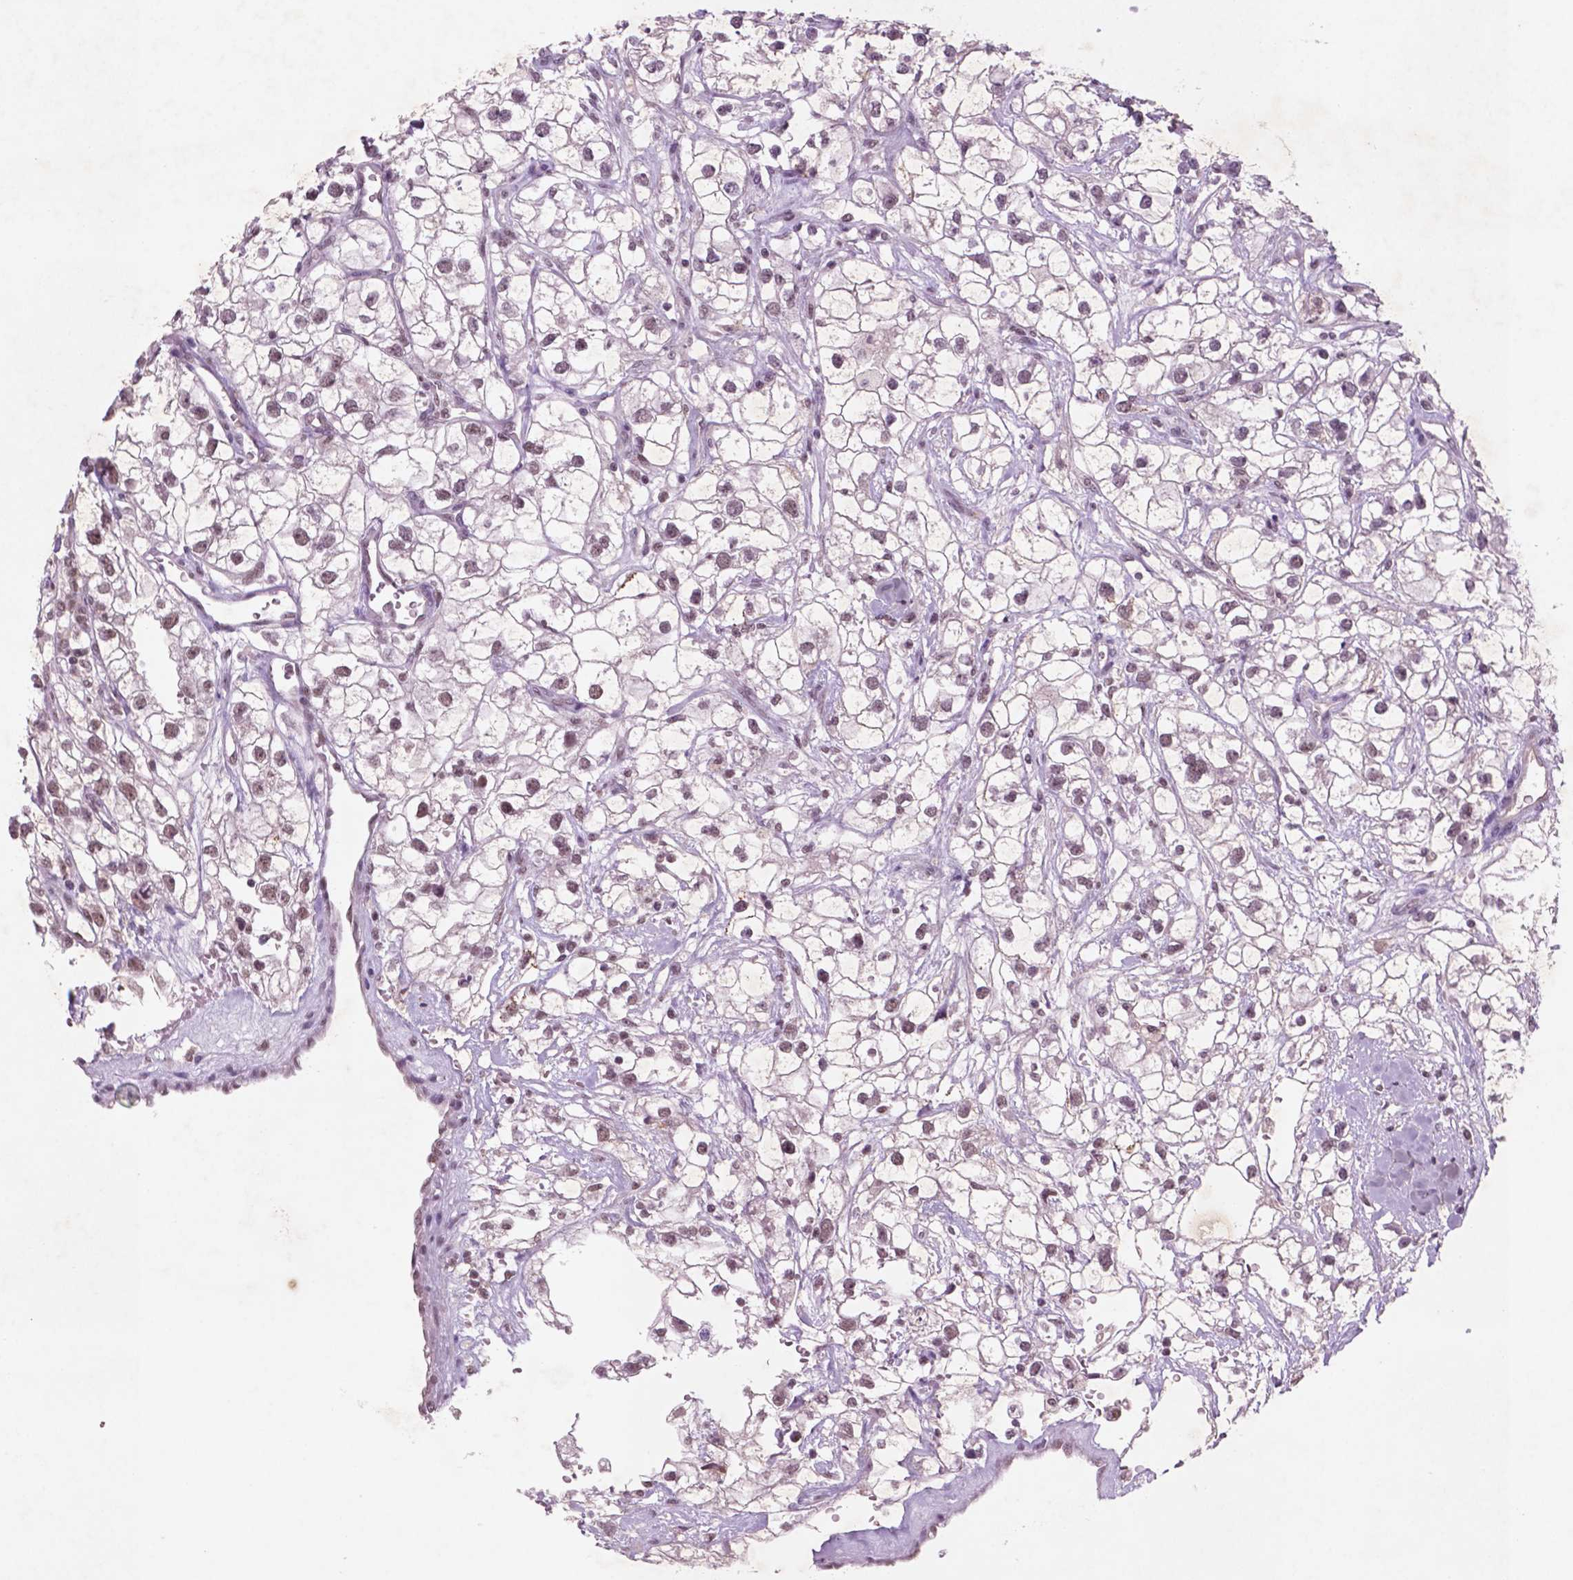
{"staining": {"intensity": "weak", "quantity": "25%-75%", "location": "nuclear"}, "tissue": "renal cancer", "cell_type": "Tumor cells", "image_type": "cancer", "snomed": [{"axis": "morphology", "description": "Adenocarcinoma, NOS"}, {"axis": "topography", "description": "Kidney"}], "caption": "Brown immunohistochemical staining in renal cancer (adenocarcinoma) demonstrates weak nuclear staining in approximately 25%-75% of tumor cells.", "gene": "CTR9", "patient": {"sex": "male", "age": 59}}